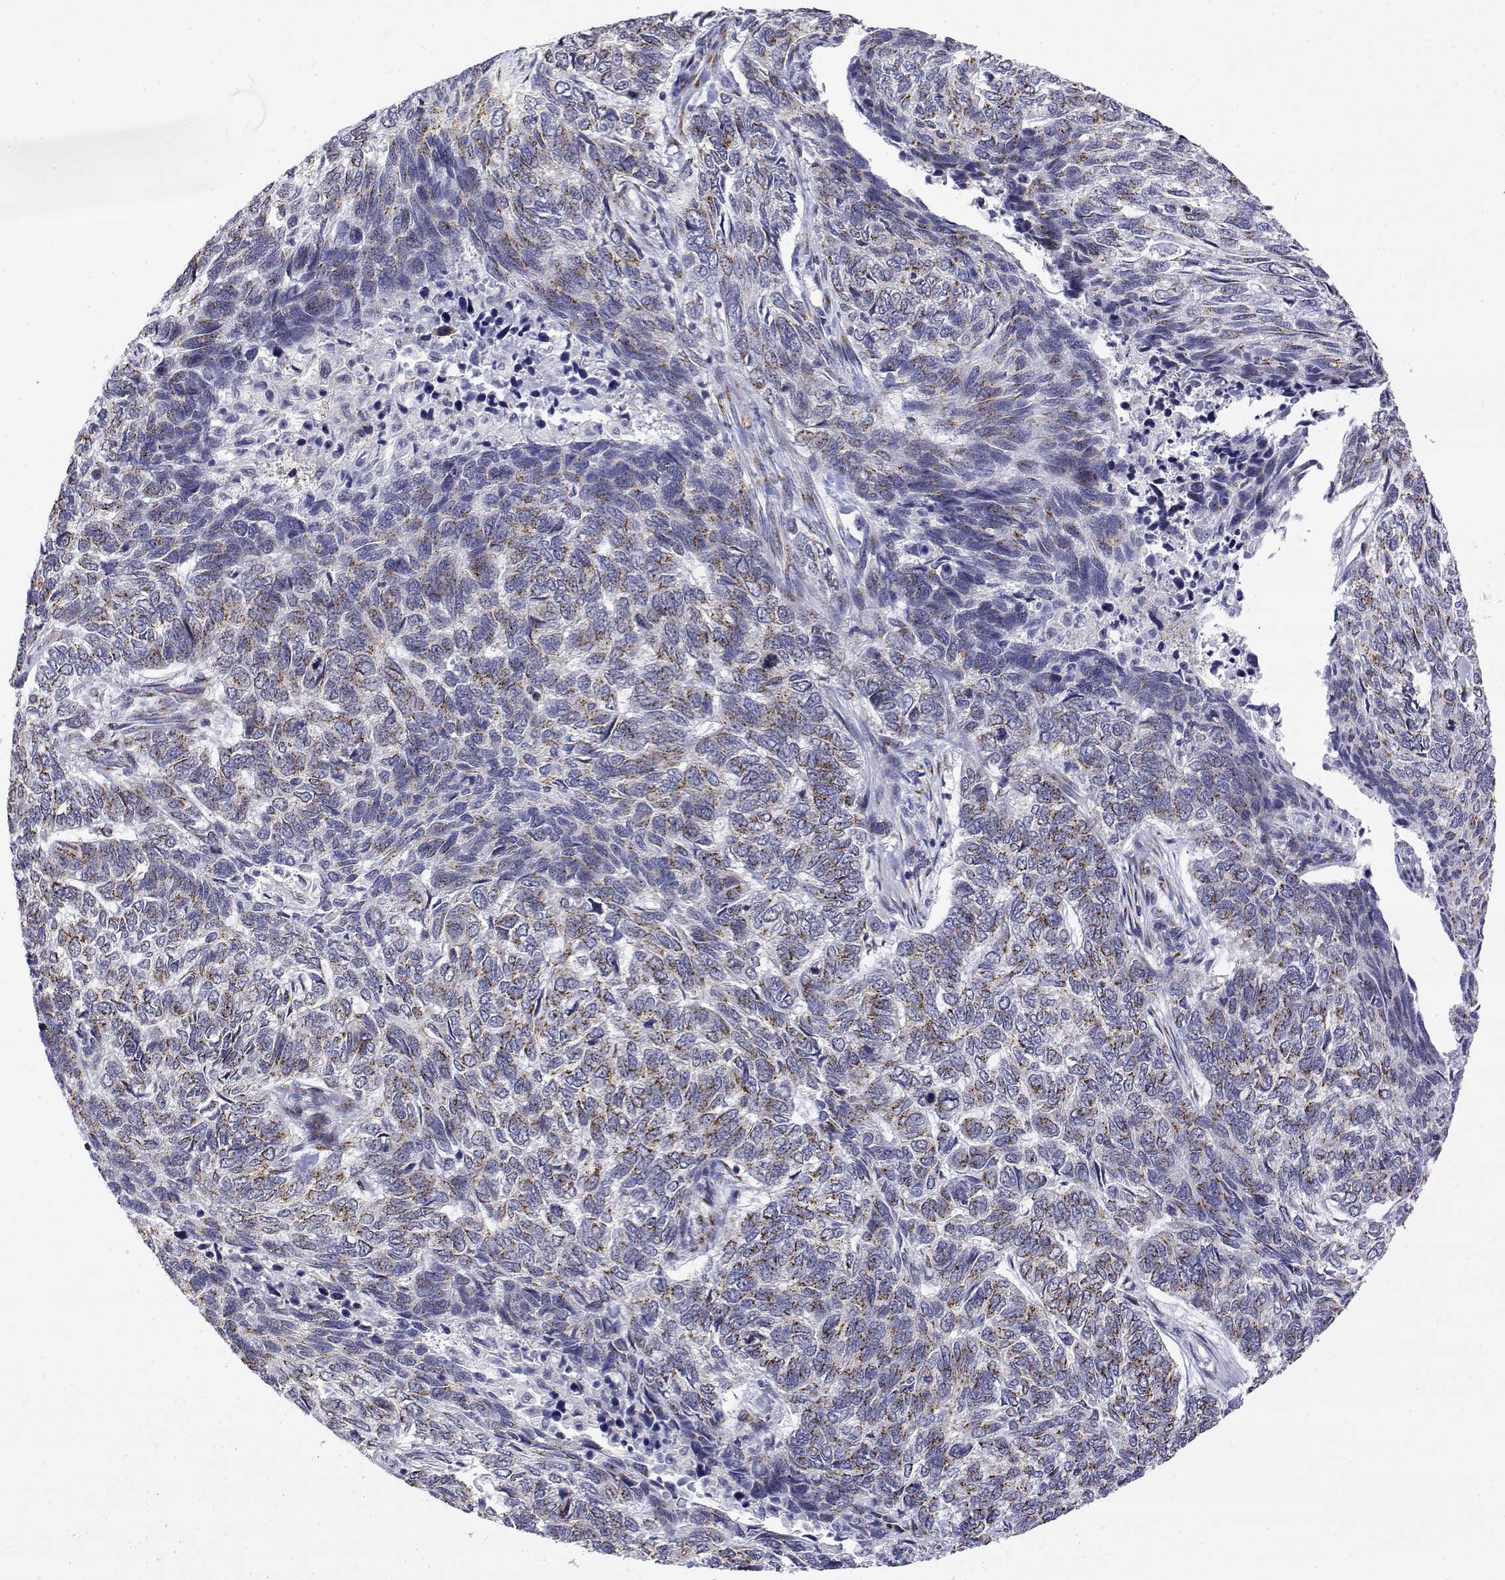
{"staining": {"intensity": "moderate", "quantity": "25%-75%", "location": "cytoplasmic/membranous"}, "tissue": "skin cancer", "cell_type": "Tumor cells", "image_type": "cancer", "snomed": [{"axis": "morphology", "description": "Basal cell carcinoma"}, {"axis": "topography", "description": "Skin"}], "caption": "Basal cell carcinoma (skin) stained with a protein marker reveals moderate staining in tumor cells.", "gene": "YIPF3", "patient": {"sex": "female", "age": 65}}